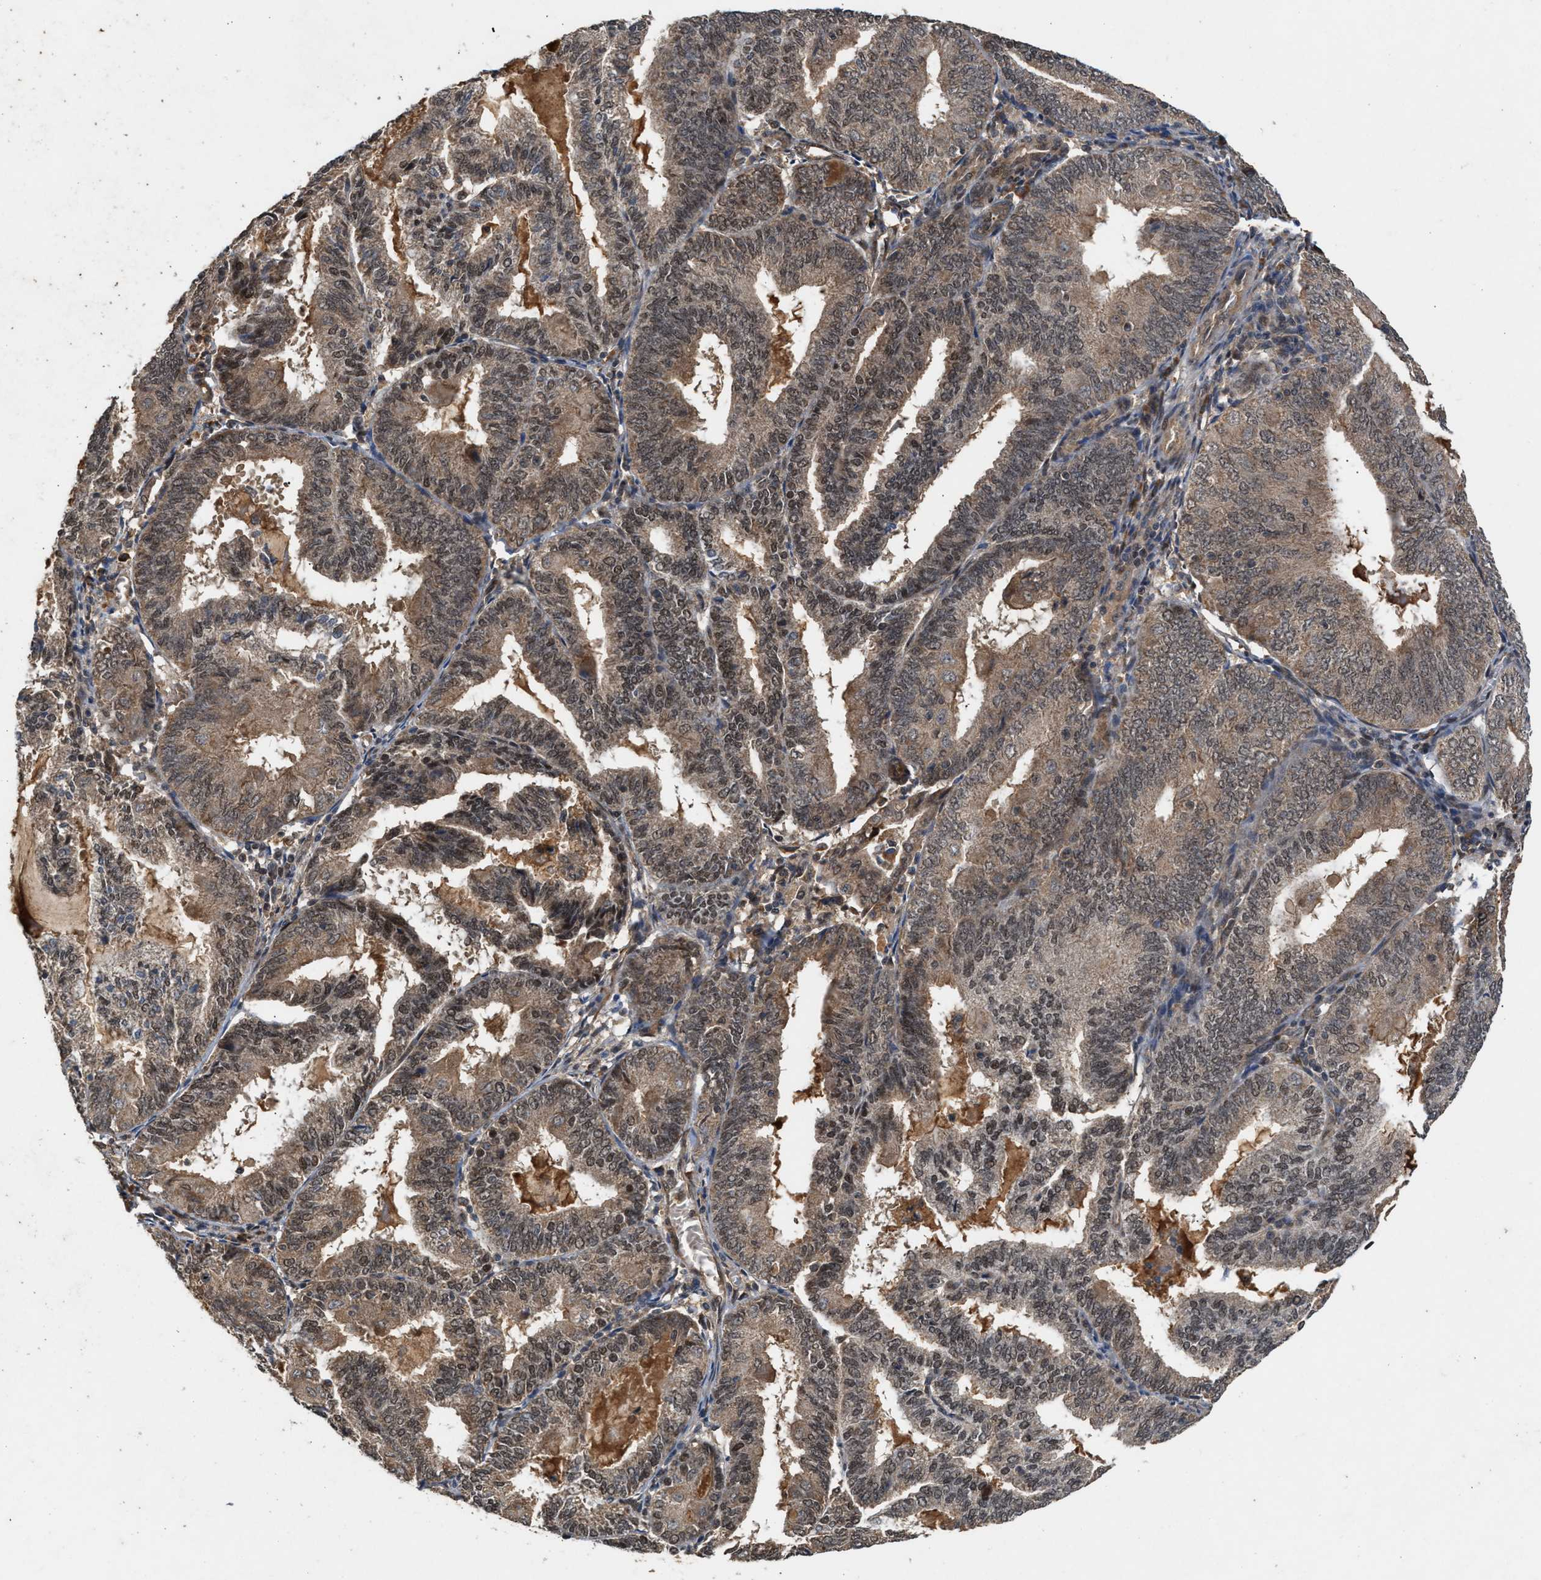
{"staining": {"intensity": "weak", "quantity": ">75%", "location": "cytoplasmic/membranous,nuclear"}, "tissue": "endometrial cancer", "cell_type": "Tumor cells", "image_type": "cancer", "snomed": [{"axis": "morphology", "description": "Adenocarcinoma, NOS"}, {"axis": "topography", "description": "Endometrium"}], "caption": "Human endometrial cancer (adenocarcinoma) stained for a protein (brown) displays weak cytoplasmic/membranous and nuclear positive staining in about >75% of tumor cells.", "gene": "RUSC2", "patient": {"sex": "female", "age": 81}}